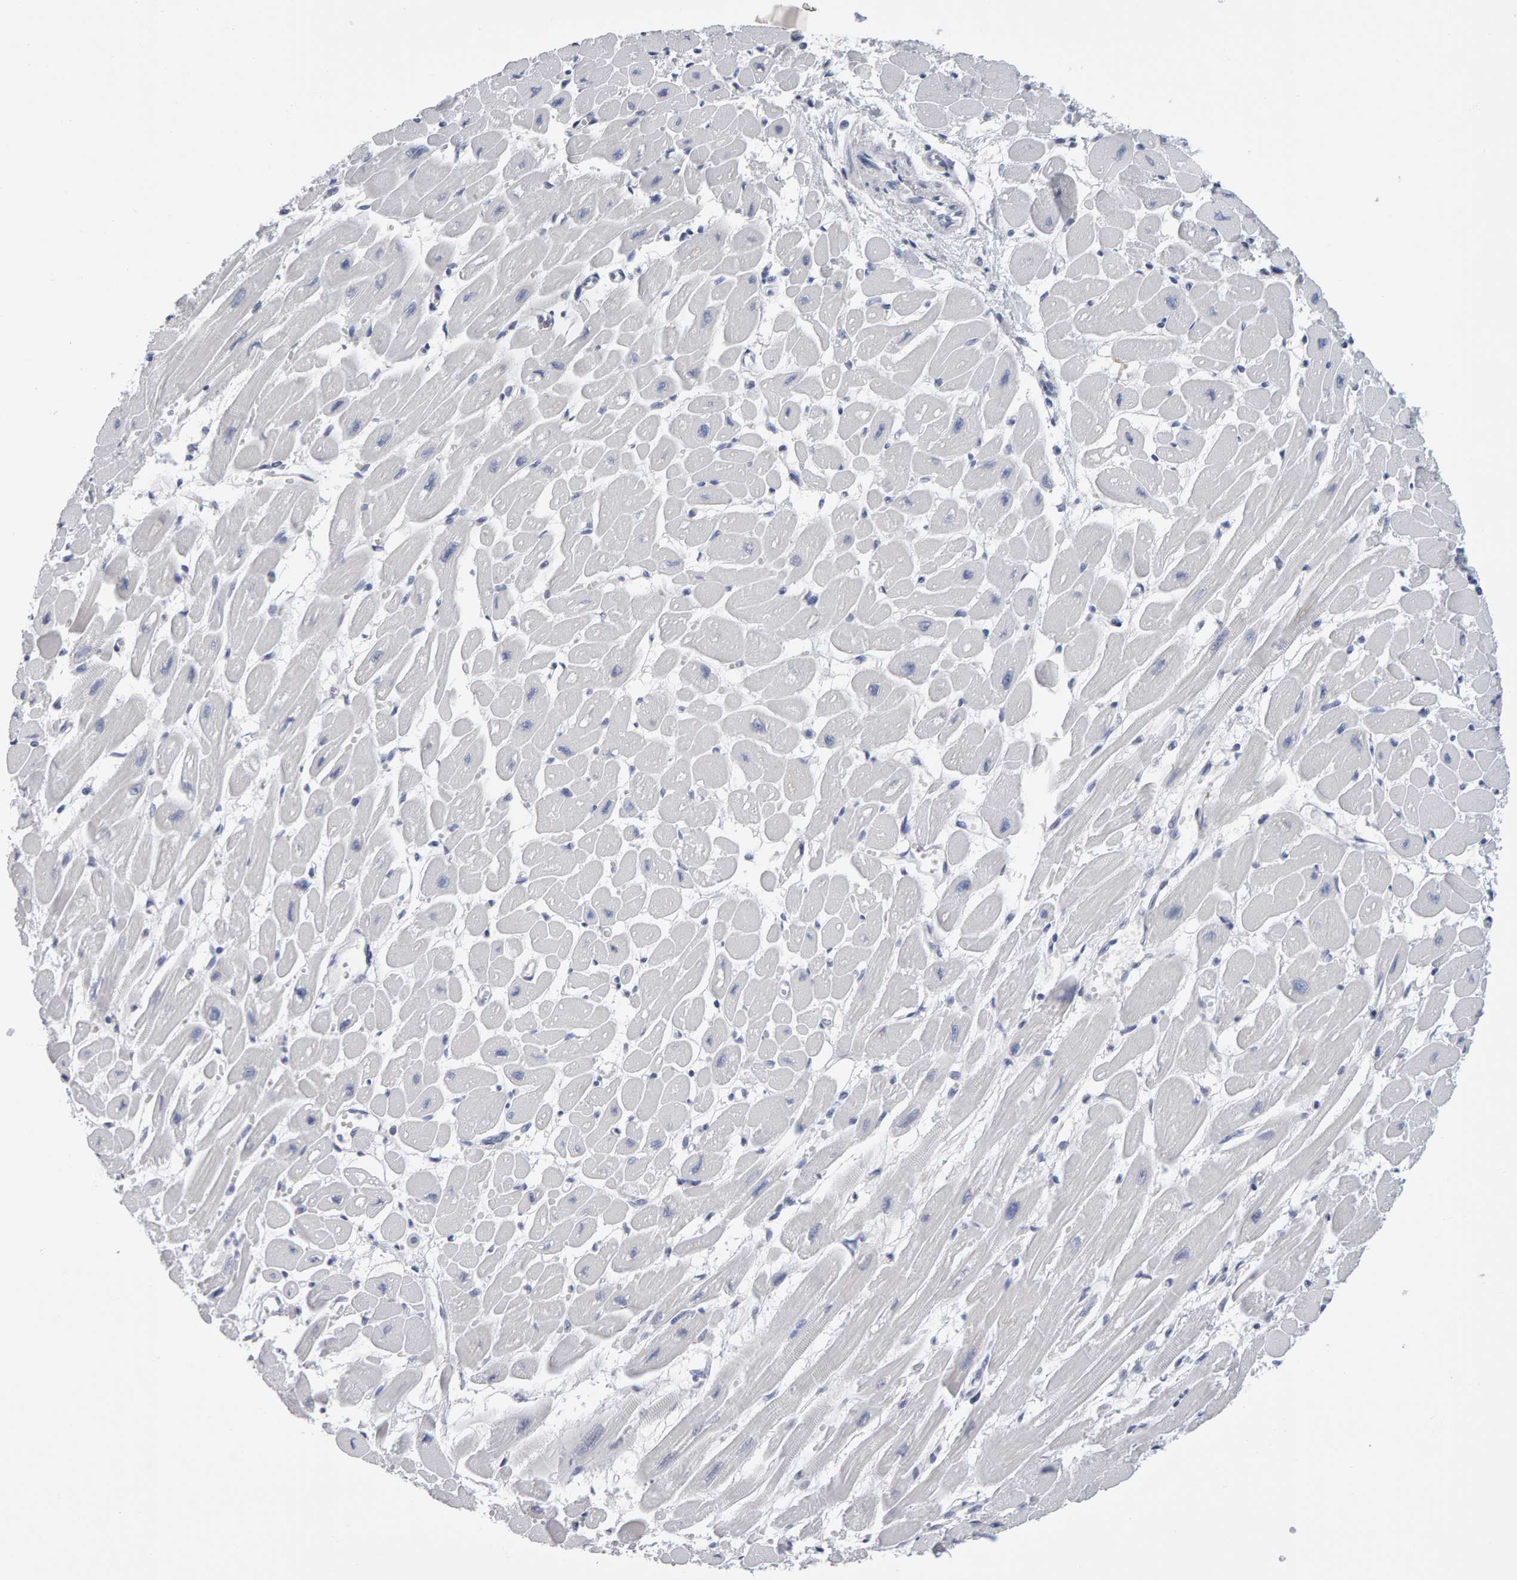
{"staining": {"intensity": "negative", "quantity": "none", "location": "none"}, "tissue": "heart muscle", "cell_type": "Cardiomyocytes", "image_type": "normal", "snomed": [{"axis": "morphology", "description": "Normal tissue, NOS"}, {"axis": "topography", "description": "Heart"}], "caption": "This is an immunohistochemistry (IHC) micrograph of normal human heart muscle. There is no expression in cardiomyocytes.", "gene": "CTH", "patient": {"sex": "female", "age": 54}}